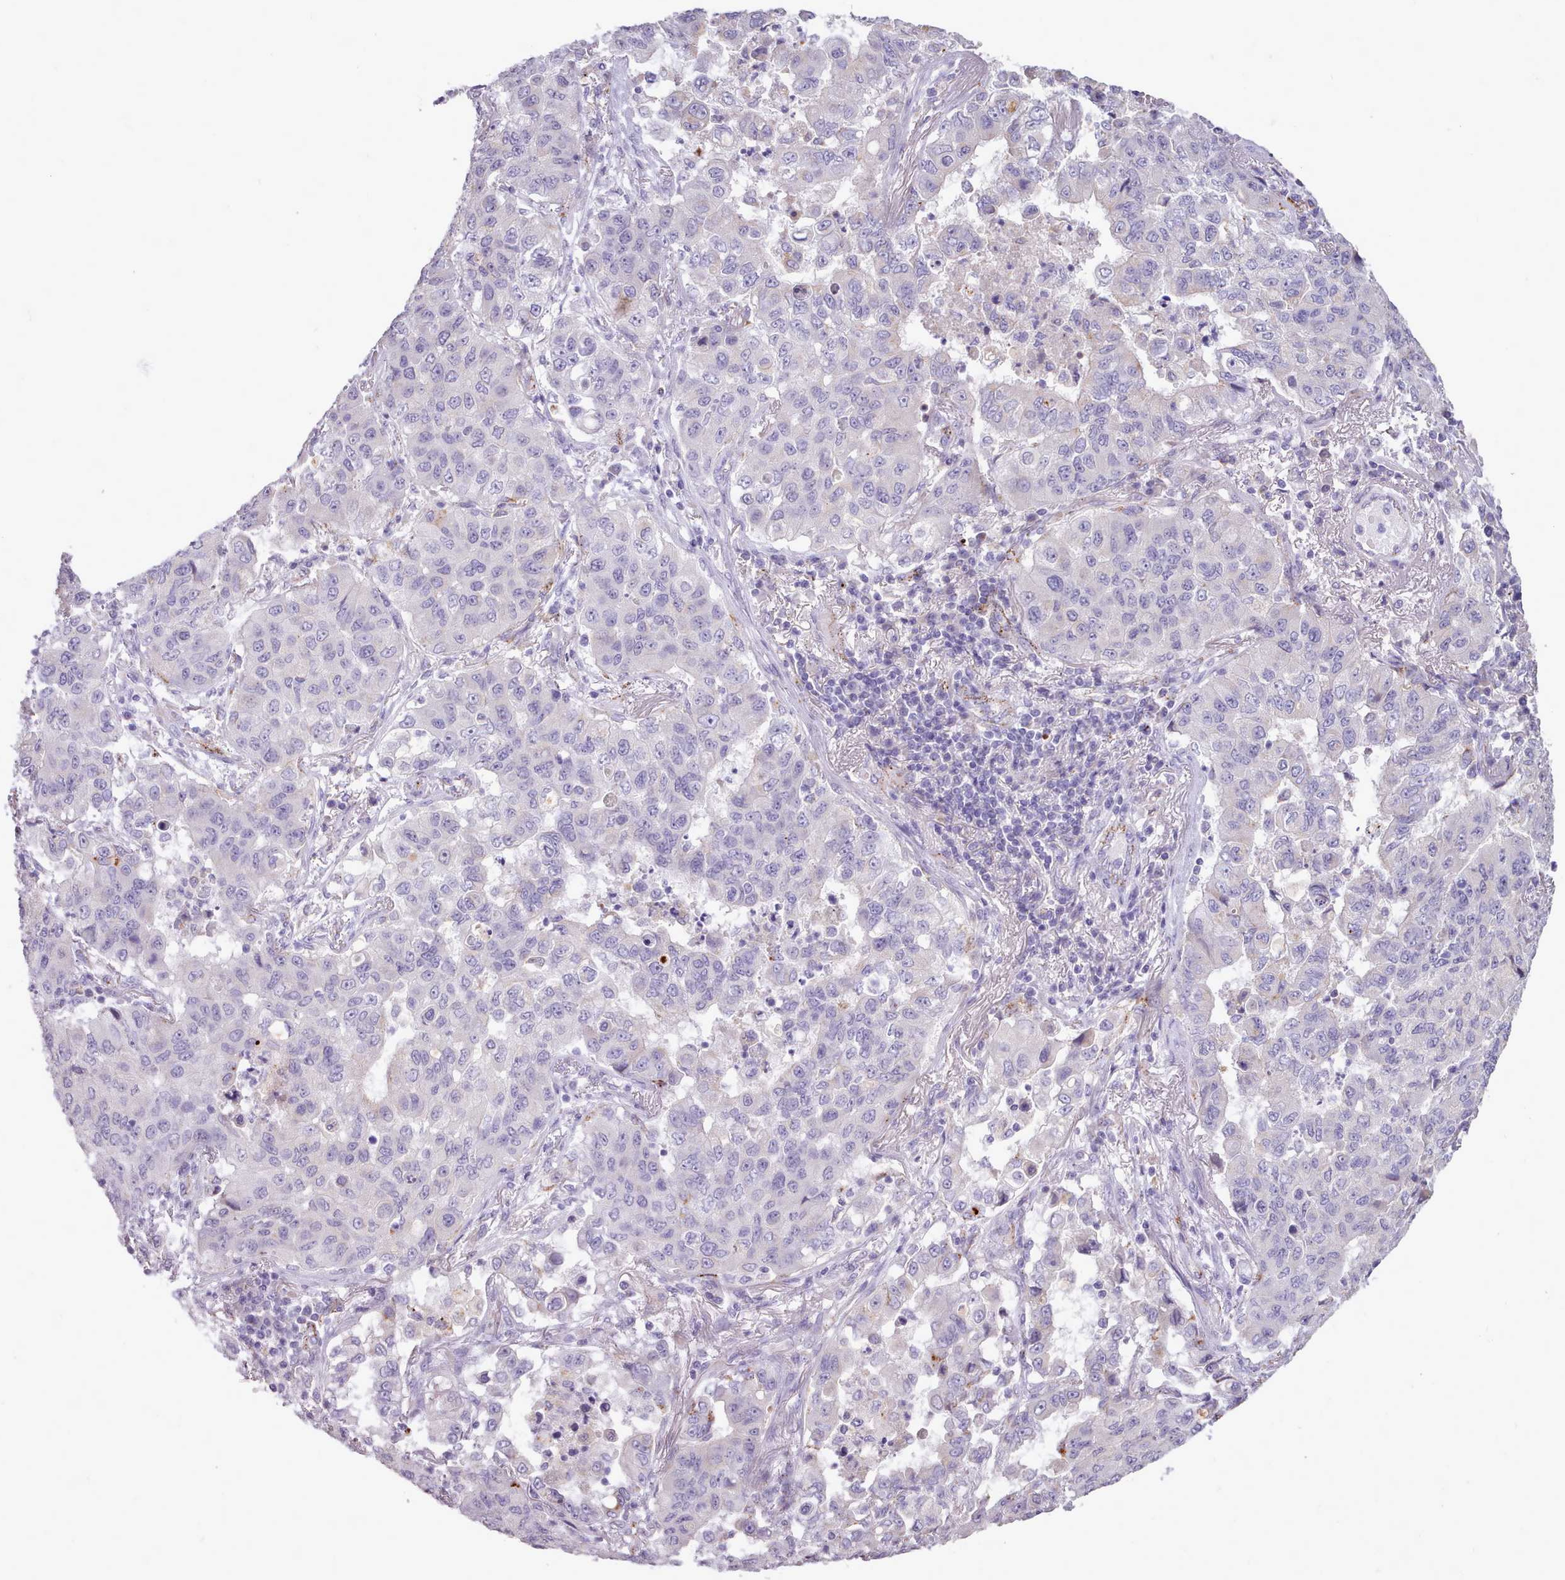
{"staining": {"intensity": "negative", "quantity": "none", "location": "none"}, "tissue": "lung cancer", "cell_type": "Tumor cells", "image_type": "cancer", "snomed": [{"axis": "morphology", "description": "Squamous cell carcinoma, NOS"}, {"axis": "topography", "description": "Lung"}], "caption": "The immunohistochemistry image has no significant staining in tumor cells of lung cancer (squamous cell carcinoma) tissue. The staining is performed using DAB (3,3'-diaminobenzidine) brown chromogen with nuclei counter-stained in using hematoxylin.", "gene": "ATRAID", "patient": {"sex": "male", "age": 74}}